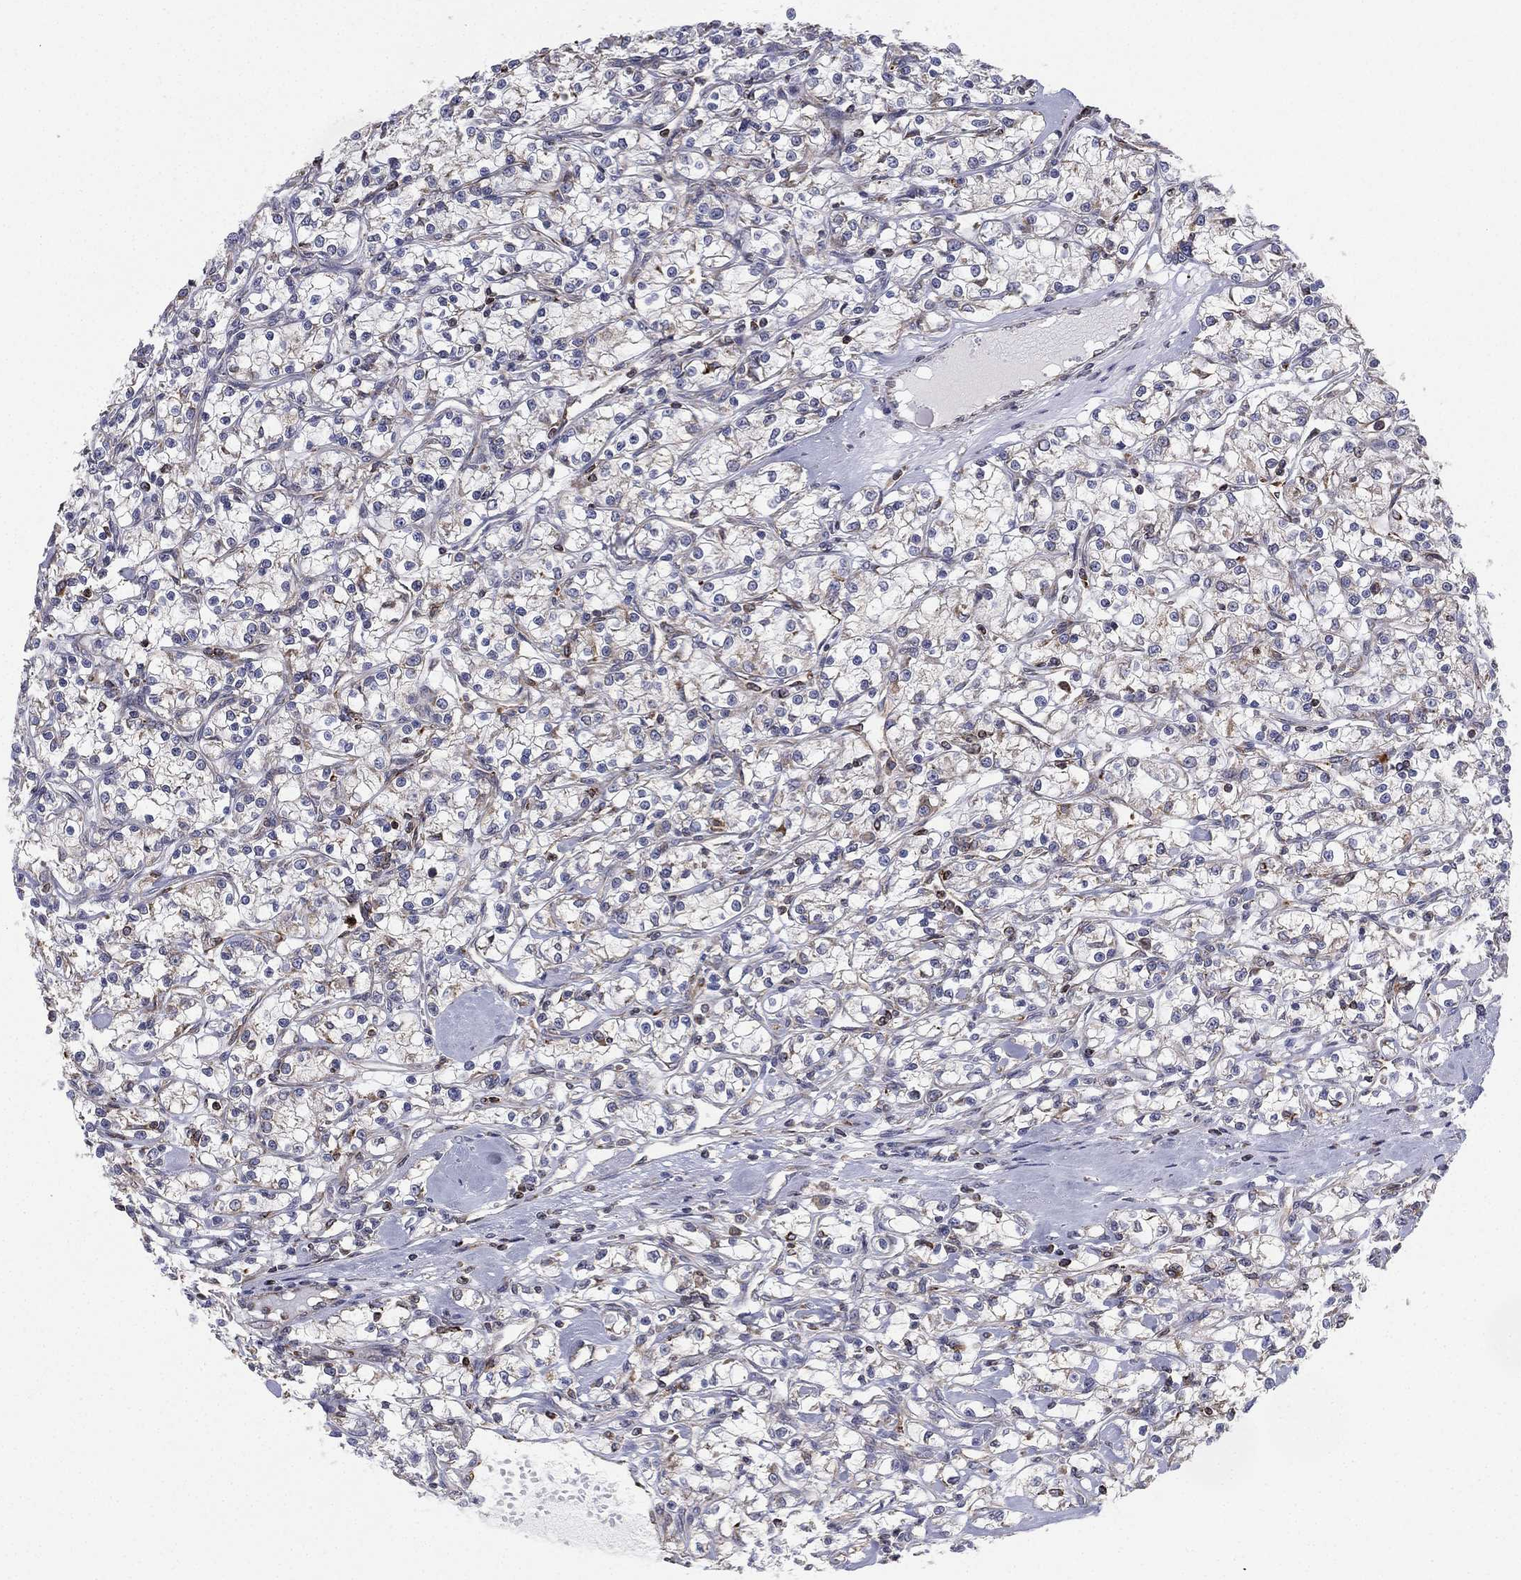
{"staining": {"intensity": "negative", "quantity": "none", "location": "none"}, "tissue": "renal cancer", "cell_type": "Tumor cells", "image_type": "cancer", "snomed": [{"axis": "morphology", "description": "Adenocarcinoma, NOS"}, {"axis": "topography", "description": "Kidney"}], "caption": "Tumor cells are negative for brown protein staining in adenocarcinoma (renal).", "gene": "CYB5B", "patient": {"sex": "female", "age": 59}}